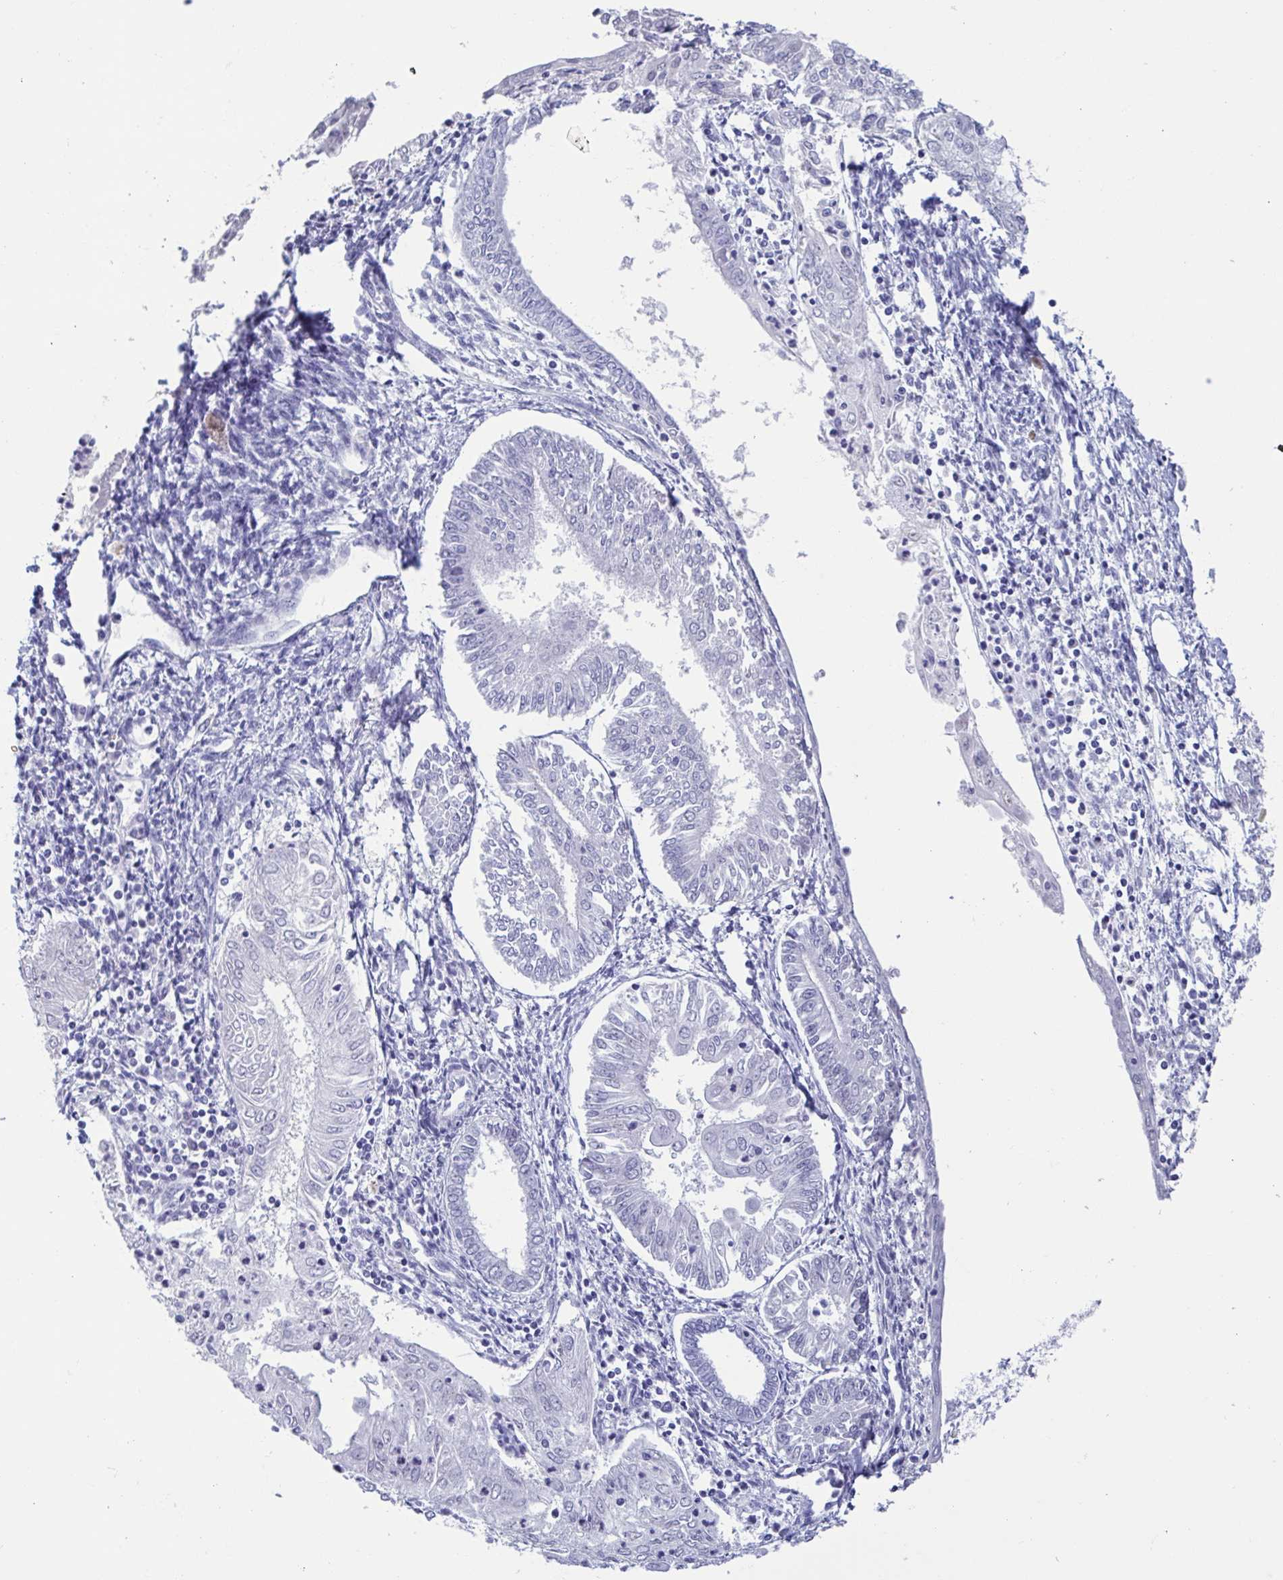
{"staining": {"intensity": "negative", "quantity": "none", "location": "none"}, "tissue": "endometrial cancer", "cell_type": "Tumor cells", "image_type": "cancer", "snomed": [{"axis": "morphology", "description": "Adenocarcinoma, NOS"}, {"axis": "topography", "description": "Endometrium"}], "caption": "This photomicrograph is of endometrial adenocarcinoma stained with immunohistochemistry (IHC) to label a protein in brown with the nuclei are counter-stained blue. There is no positivity in tumor cells.", "gene": "PERM1", "patient": {"sex": "female", "age": 68}}